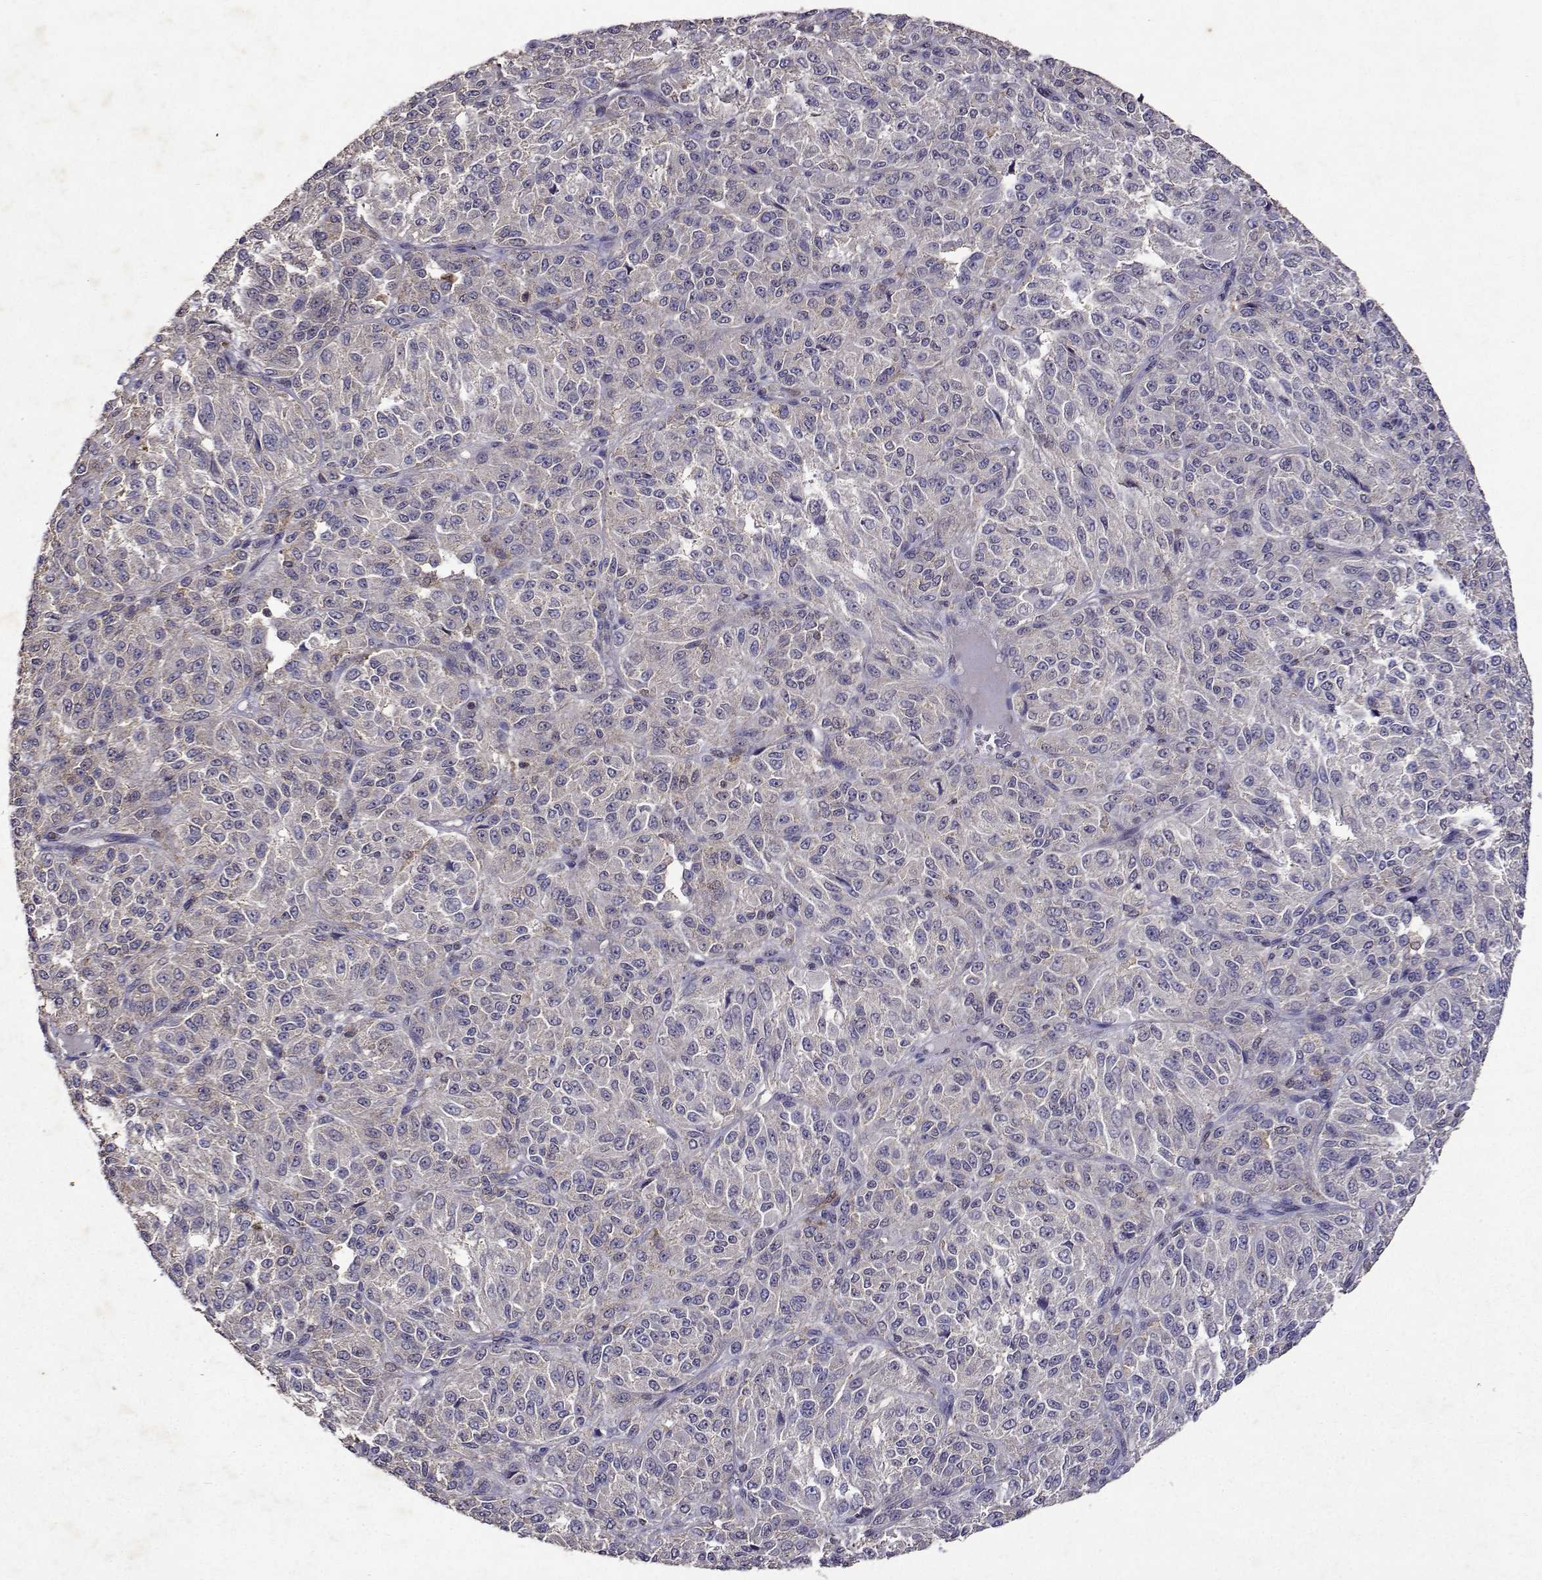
{"staining": {"intensity": "negative", "quantity": "none", "location": "none"}, "tissue": "melanoma", "cell_type": "Tumor cells", "image_type": "cancer", "snomed": [{"axis": "morphology", "description": "Malignant melanoma, Metastatic site"}, {"axis": "topography", "description": "Brain"}], "caption": "IHC of melanoma displays no expression in tumor cells. (Brightfield microscopy of DAB immunohistochemistry (IHC) at high magnification).", "gene": "APAF1", "patient": {"sex": "female", "age": 56}}